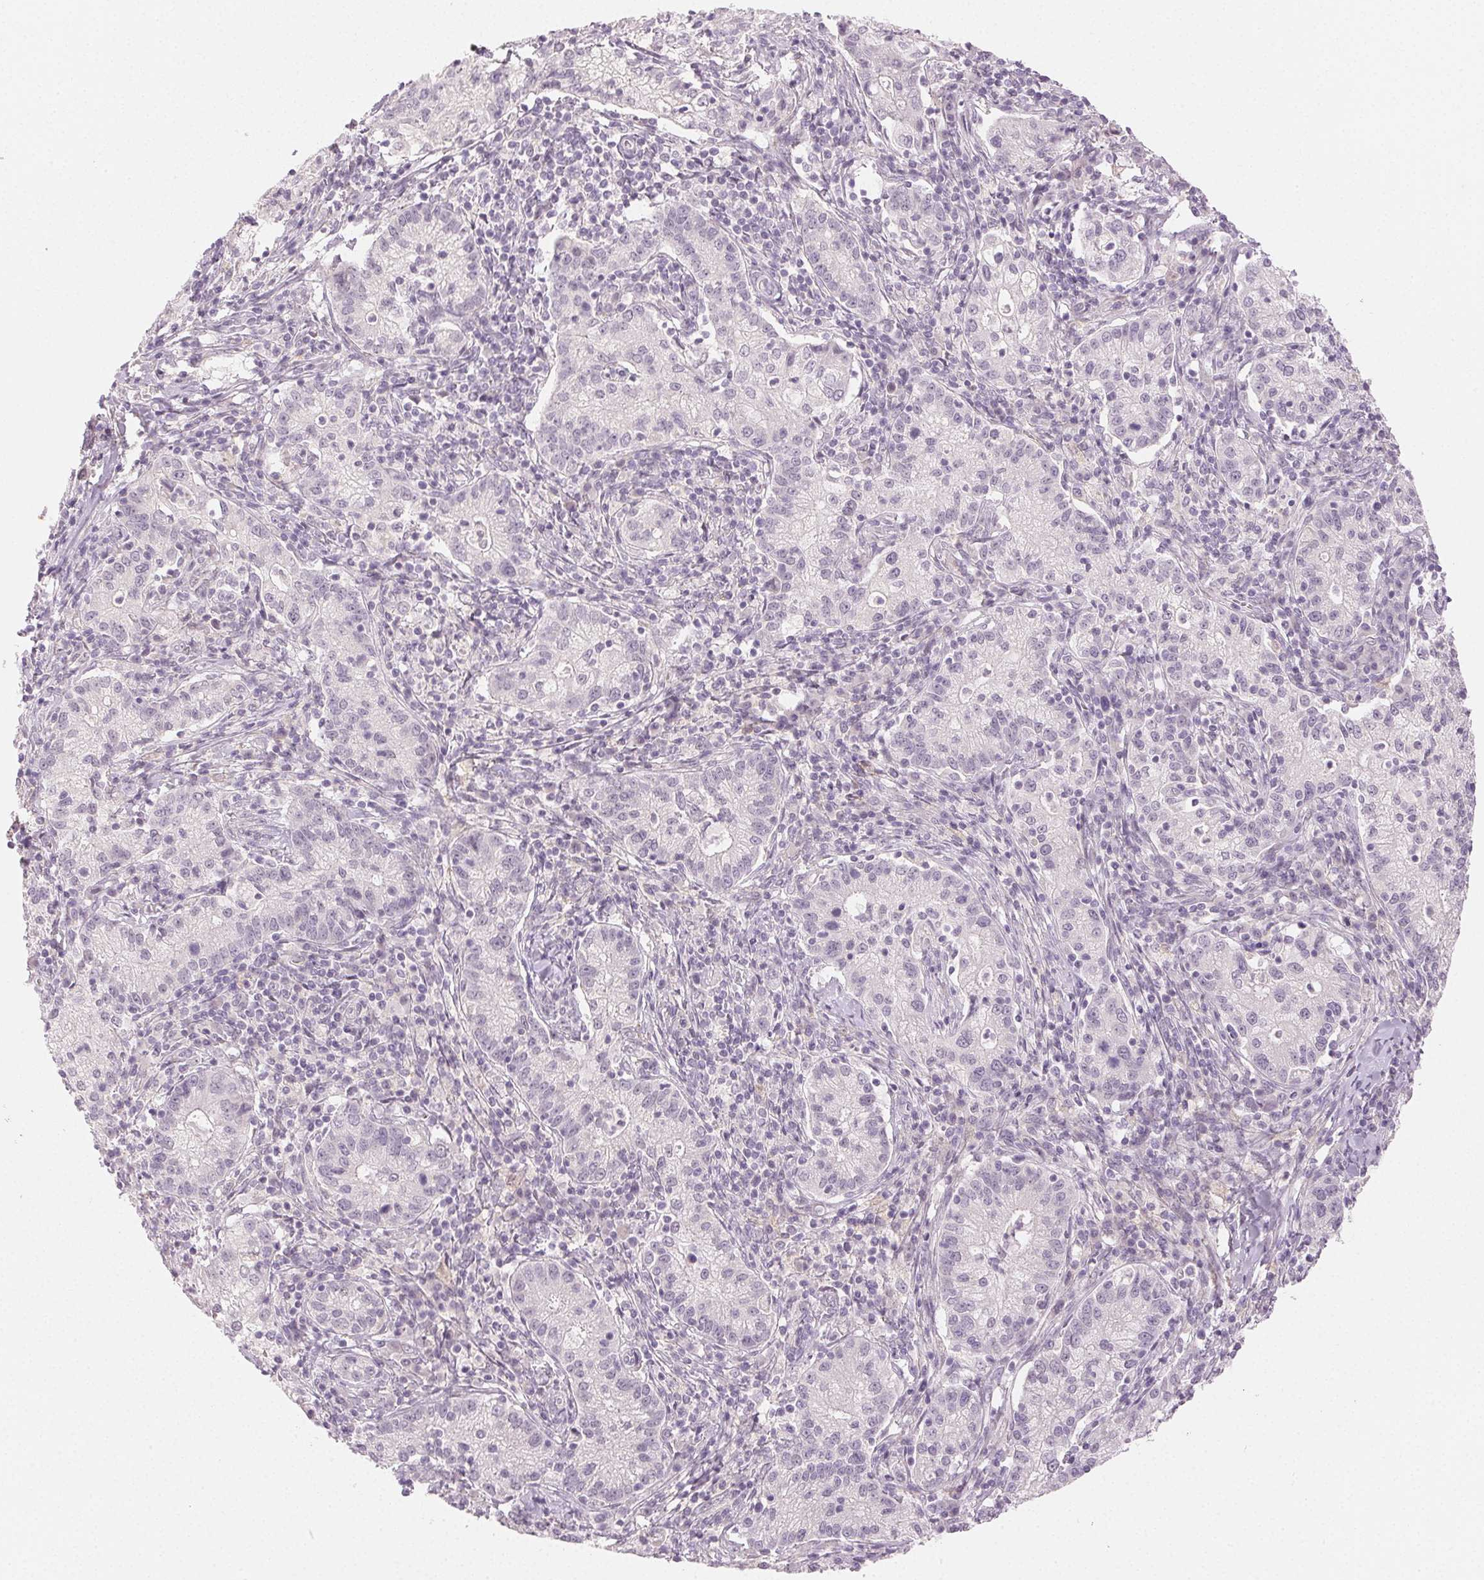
{"staining": {"intensity": "negative", "quantity": "none", "location": "none"}, "tissue": "cervical cancer", "cell_type": "Tumor cells", "image_type": "cancer", "snomed": [{"axis": "morphology", "description": "Normal tissue, NOS"}, {"axis": "morphology", "description": "Adenocarcinoma, NOS"}, {"axis": "topography", "description": "Cervix"}], "caption": "Immunohistochemistry image of neoplastic tissue: human cervical cancer (adenocarcinoma) stained with DAB shows no significant protein expression in tumor cells.", "gene": "MAP1LC3A", "patient": {"sex": "female", "age": 44}}